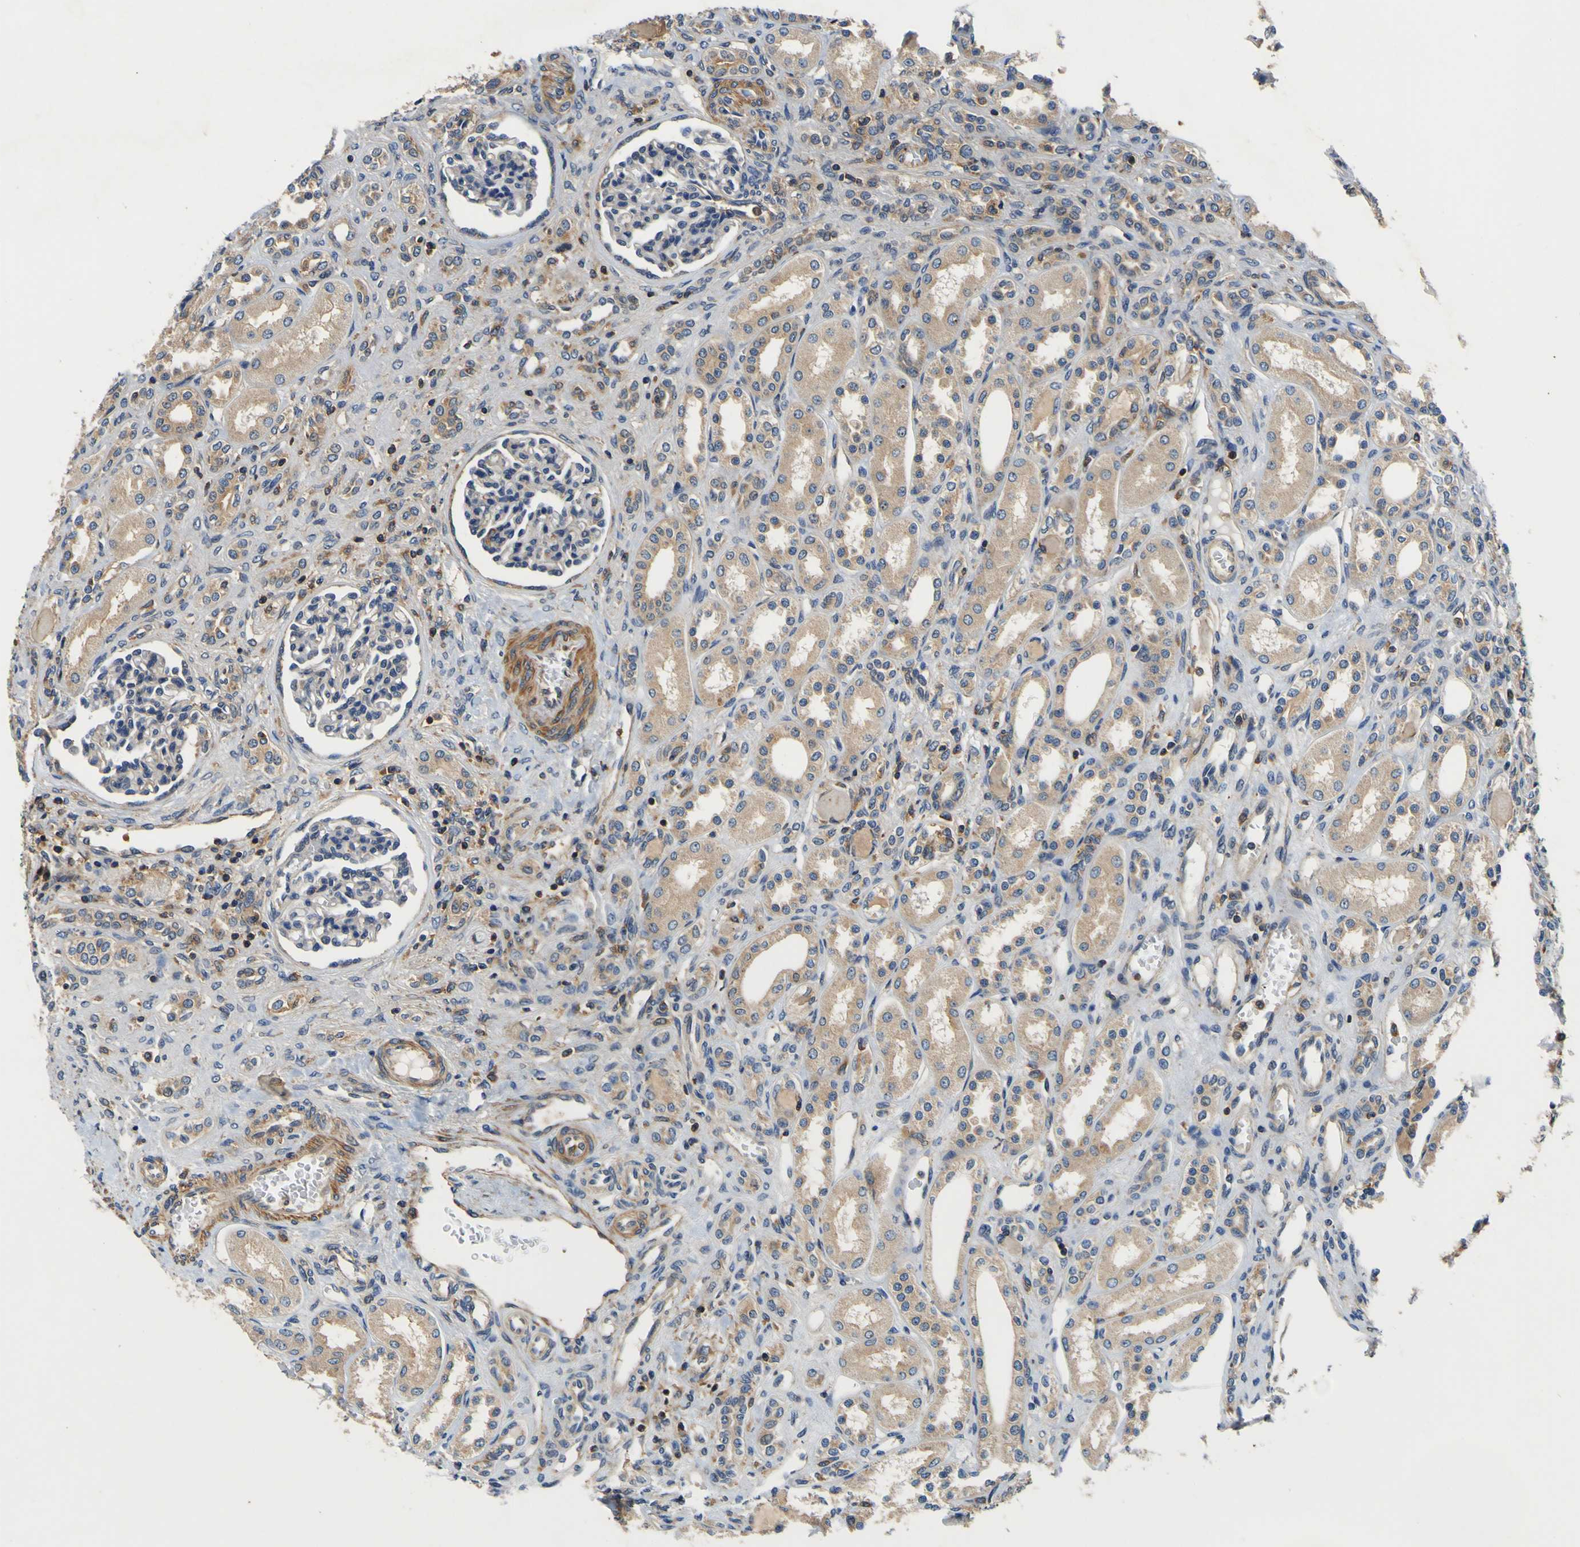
{"staining": {"intensity": "moderate", "quantity": "<25%", "location": "cytoplasmic/membranous"}, "tissue": "kidney", "cell_type": "Cells in glomeruli", "image_type": "normal", "snomed": [{"axis": "morphology", "description": "Normal tissue, NOS"}, {"axis": "topography", "description": "Kidney"}], "caption": "Immunohistochemistry (IHC) (DAB (3,3'-diaminobenzidine)) staining of normal human kidney exhibits moderate cytoplasmic/membranous protein expression in approximately <25% of cells in glomeruli.", "gene": "CNR2", "patient": {"sex": "male", "age": 7}}